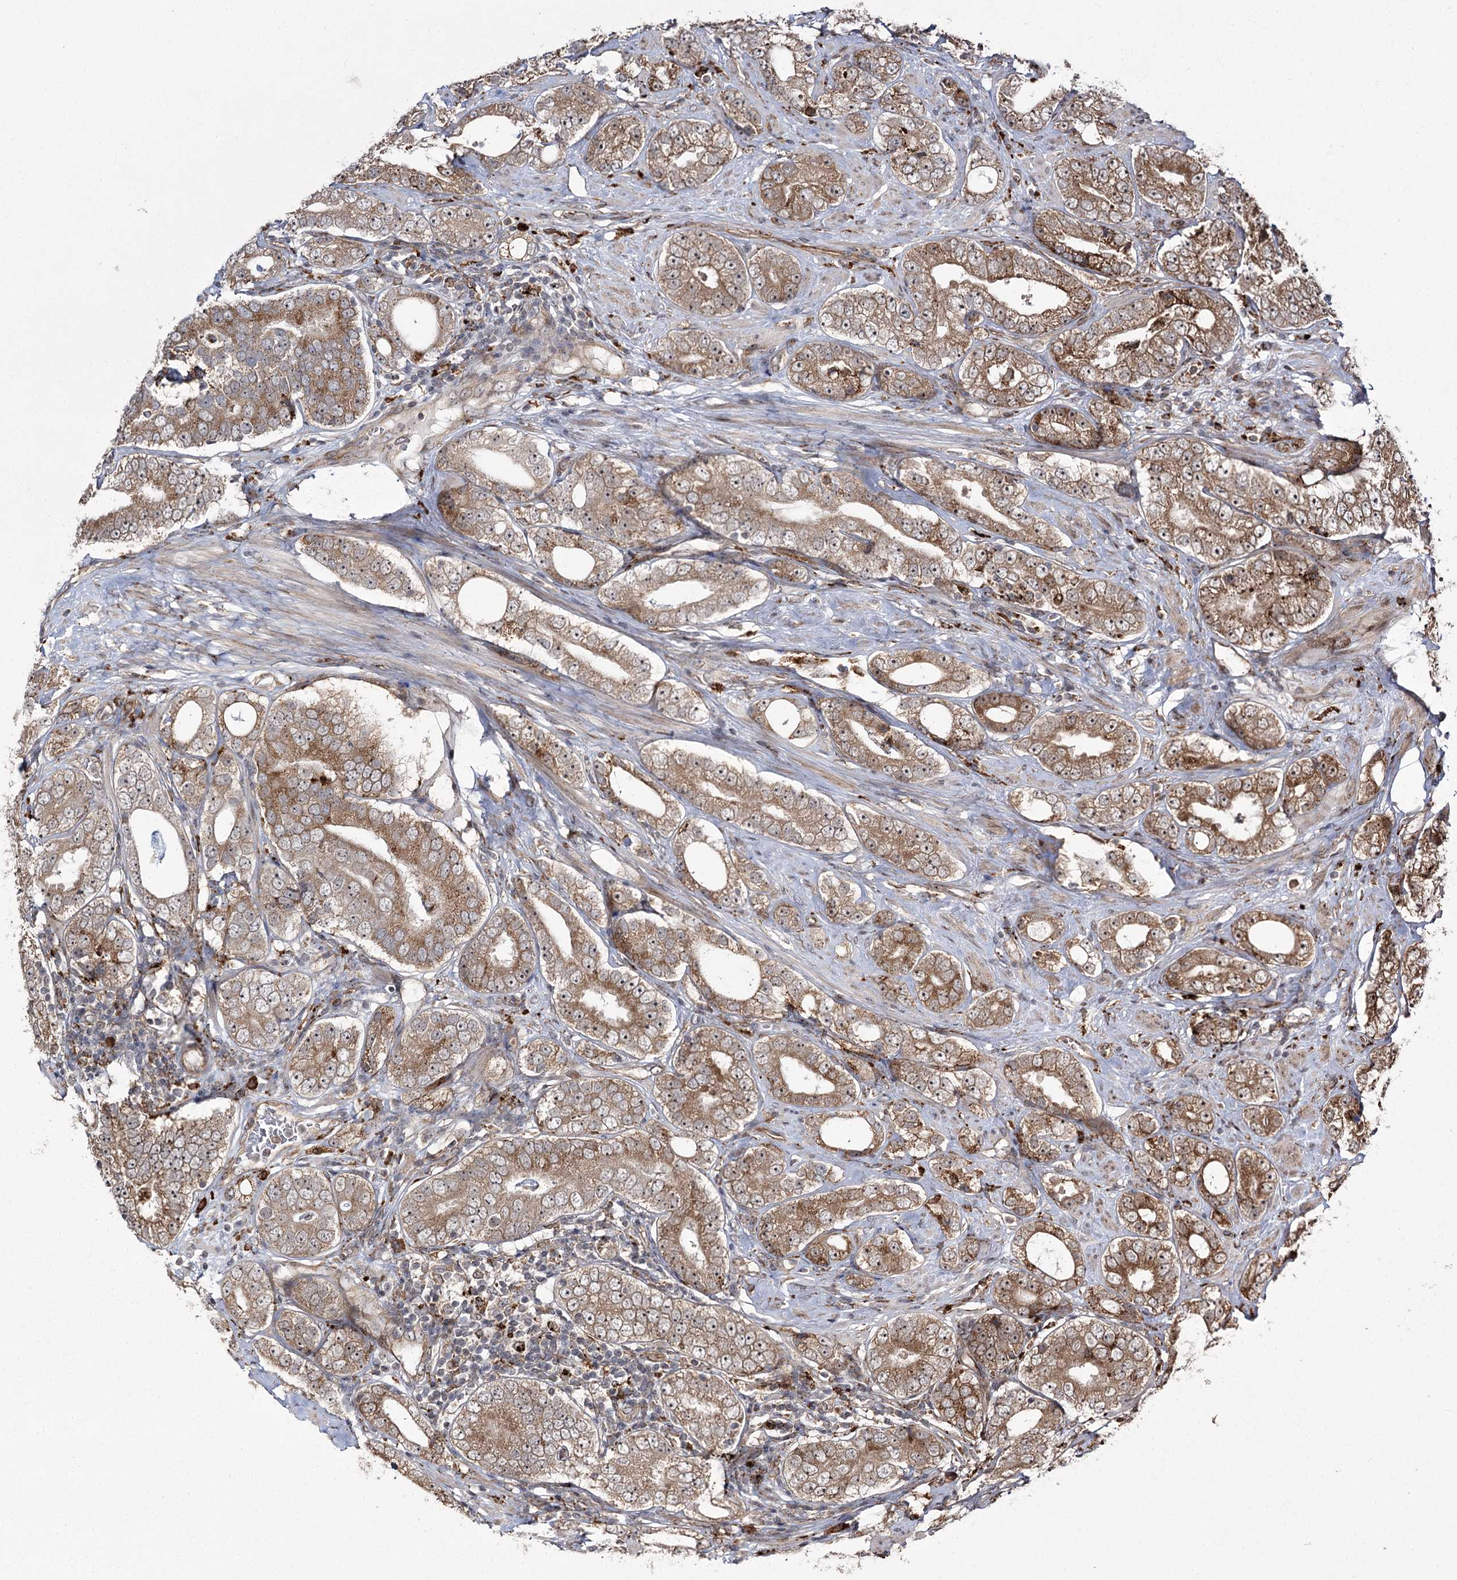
{"staining": {"intensity": "moderate", "quantity": ">75%", "location": "cytoplasmic/membranous,nuclear"}, "tissue": "prostate cancer", "cell_type": "Tumor cells", "image_type": "cancer", "snomed": [{"axis": "morphology", "description": "Adenocarcinoma, High grade"}, {"axis": "topography", "description": "Prostate"}], "caption": "Immunohistochemistry histopathology image of human adenocarcinoma (high-grade) (prostate) stained for a protein (brown), which displays medium levels of moderate cytoplasmic/membranous and nuclear expression in approximately >75% of tumor cells.", "gene": "FANCL", "patient": {"sex": "male", "age": 56}}